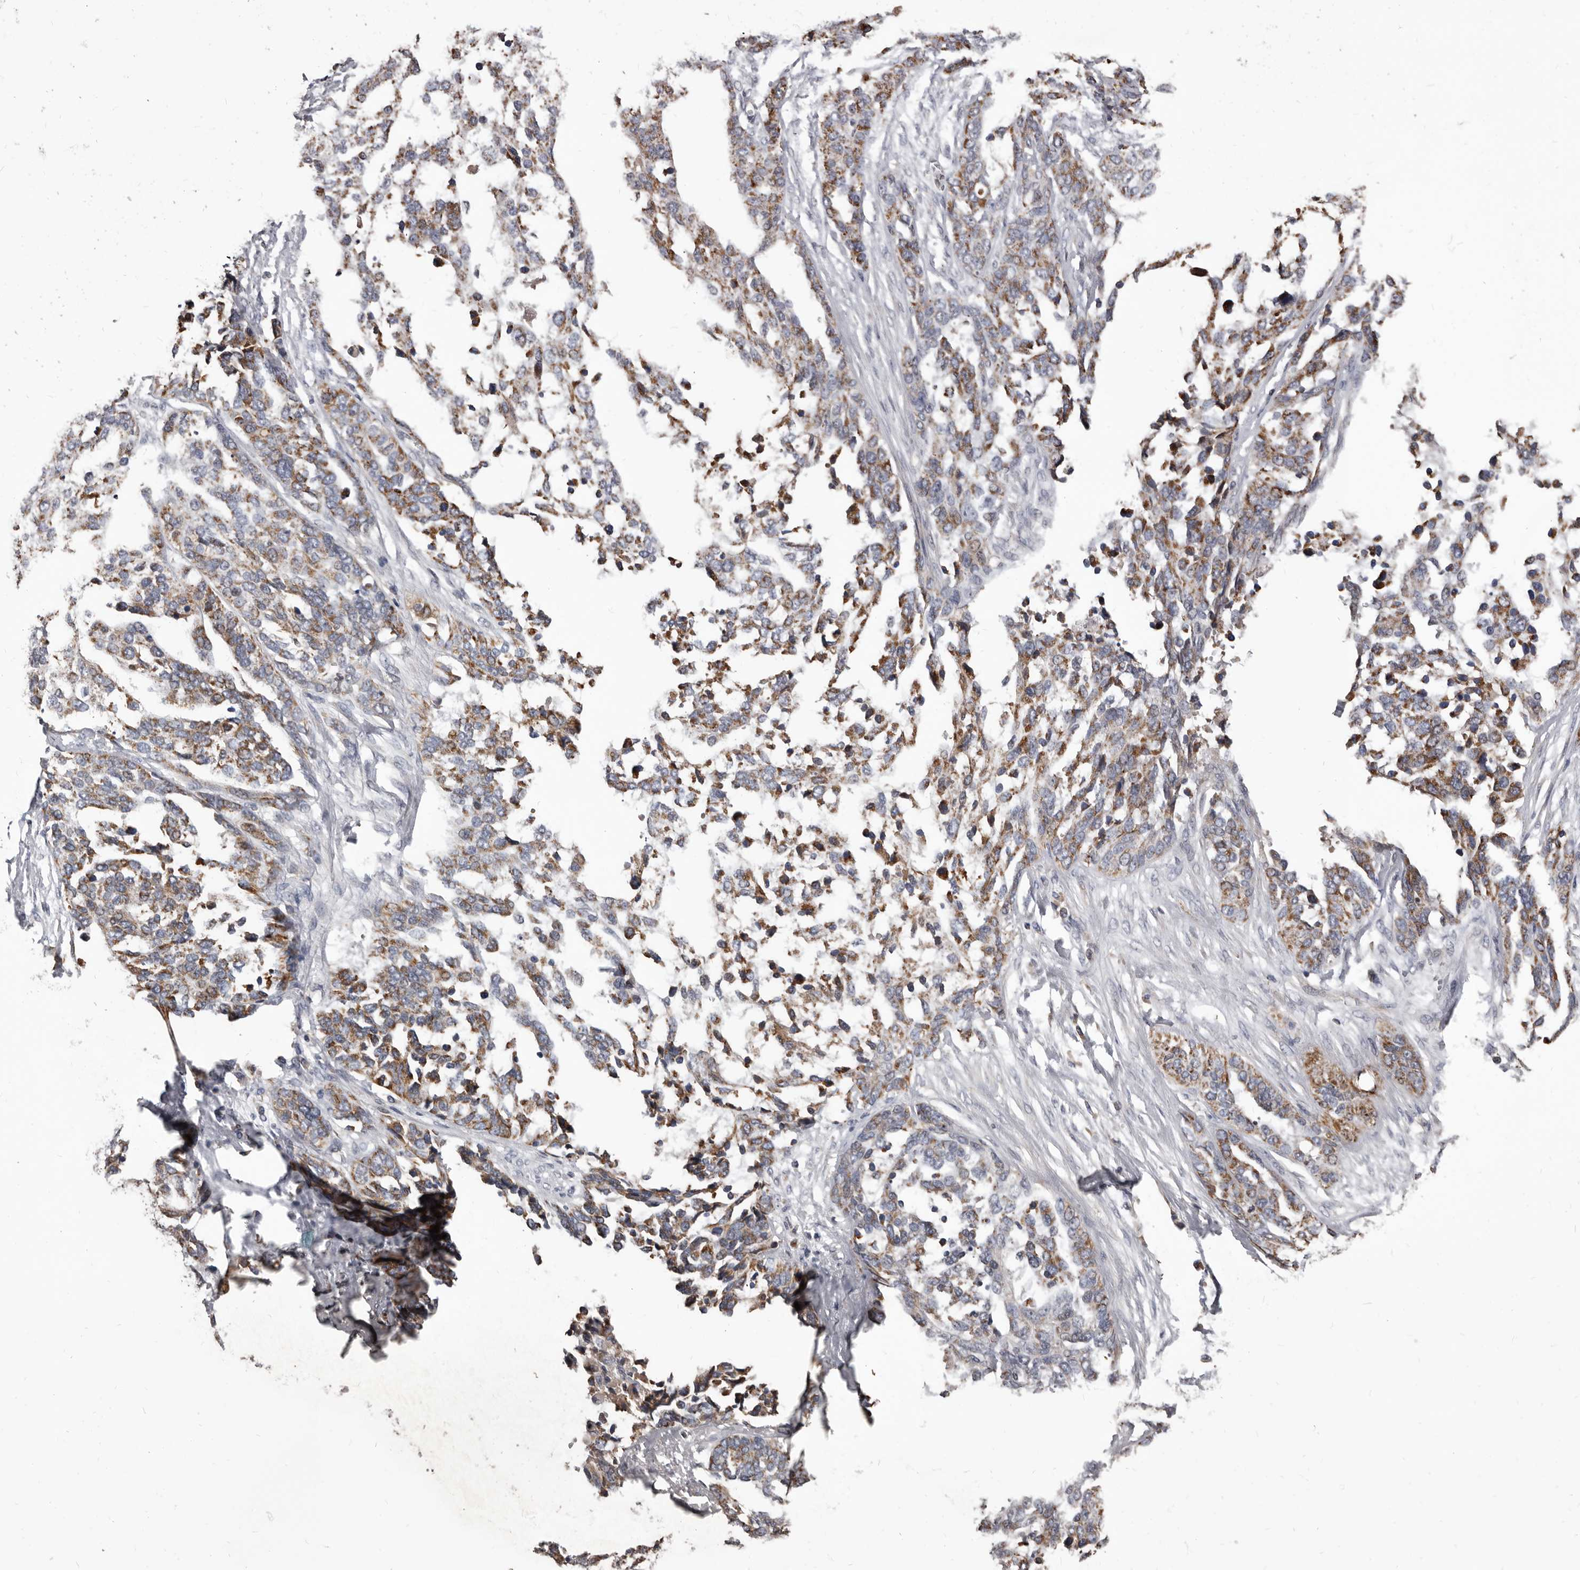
{"staining": {"intensity": "moderate", "quantity": ">75%", "location": "cytoplasmic/membranous"}, "tissue": "ovarian cancer", "cell_type": "Tumor cells", "image_type": "cancer", "snomed": [{"axis": "morphology", "description": "Cystadenocarcinoma, serous, NOS"}, {"axis": "topography", "description": "Ovary"}], "caption": "Tumor cells show medium levels of moderate cytoplasmic/membranous expression in approximately >75% of cells in human ovarian cancer.", "gene": "ALDH5A1", "patient": {"sex": "female", "age": 44}}